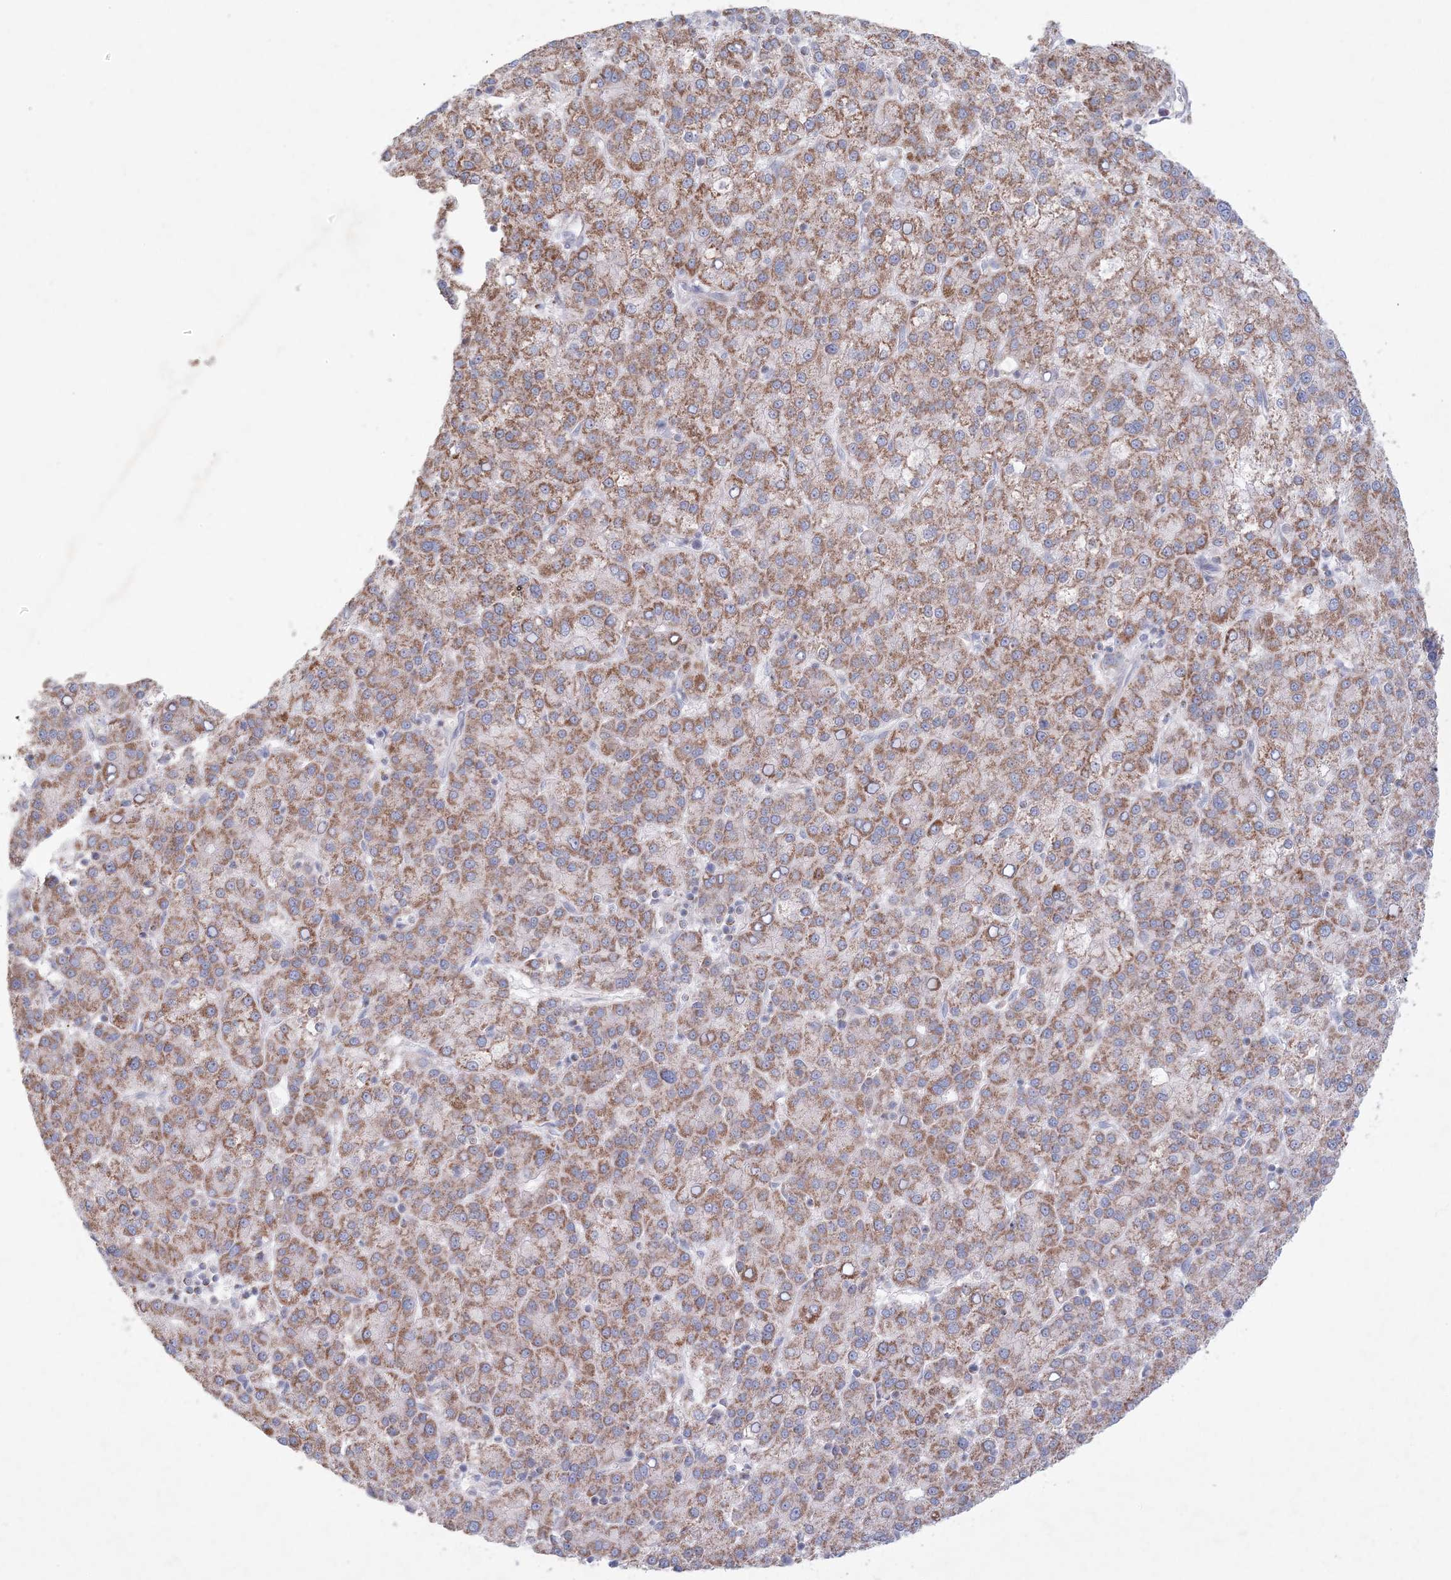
{"staining": {"intensity": "moderate", "quantity": ">75%", "location": "cytoplasmic/membranous"}, "tissue": "liver cancer", "cell_type": "Tumor cells", "image_type": "cancer", "snomed": [{"axis": "morphology", "description": "Carcinoma, Hepatocellular, NOS"}, {"axis": "topography", "description": "Liver"}], "caption": "A medium amount of moderate cytoplasmic/membranous expression is present in approximately >75% of tumor cells in liver cancer (hepatocellular carcinoma) tissue.", "gene": "KCTD6", "patient": {"sex": "female", "age": 58}}